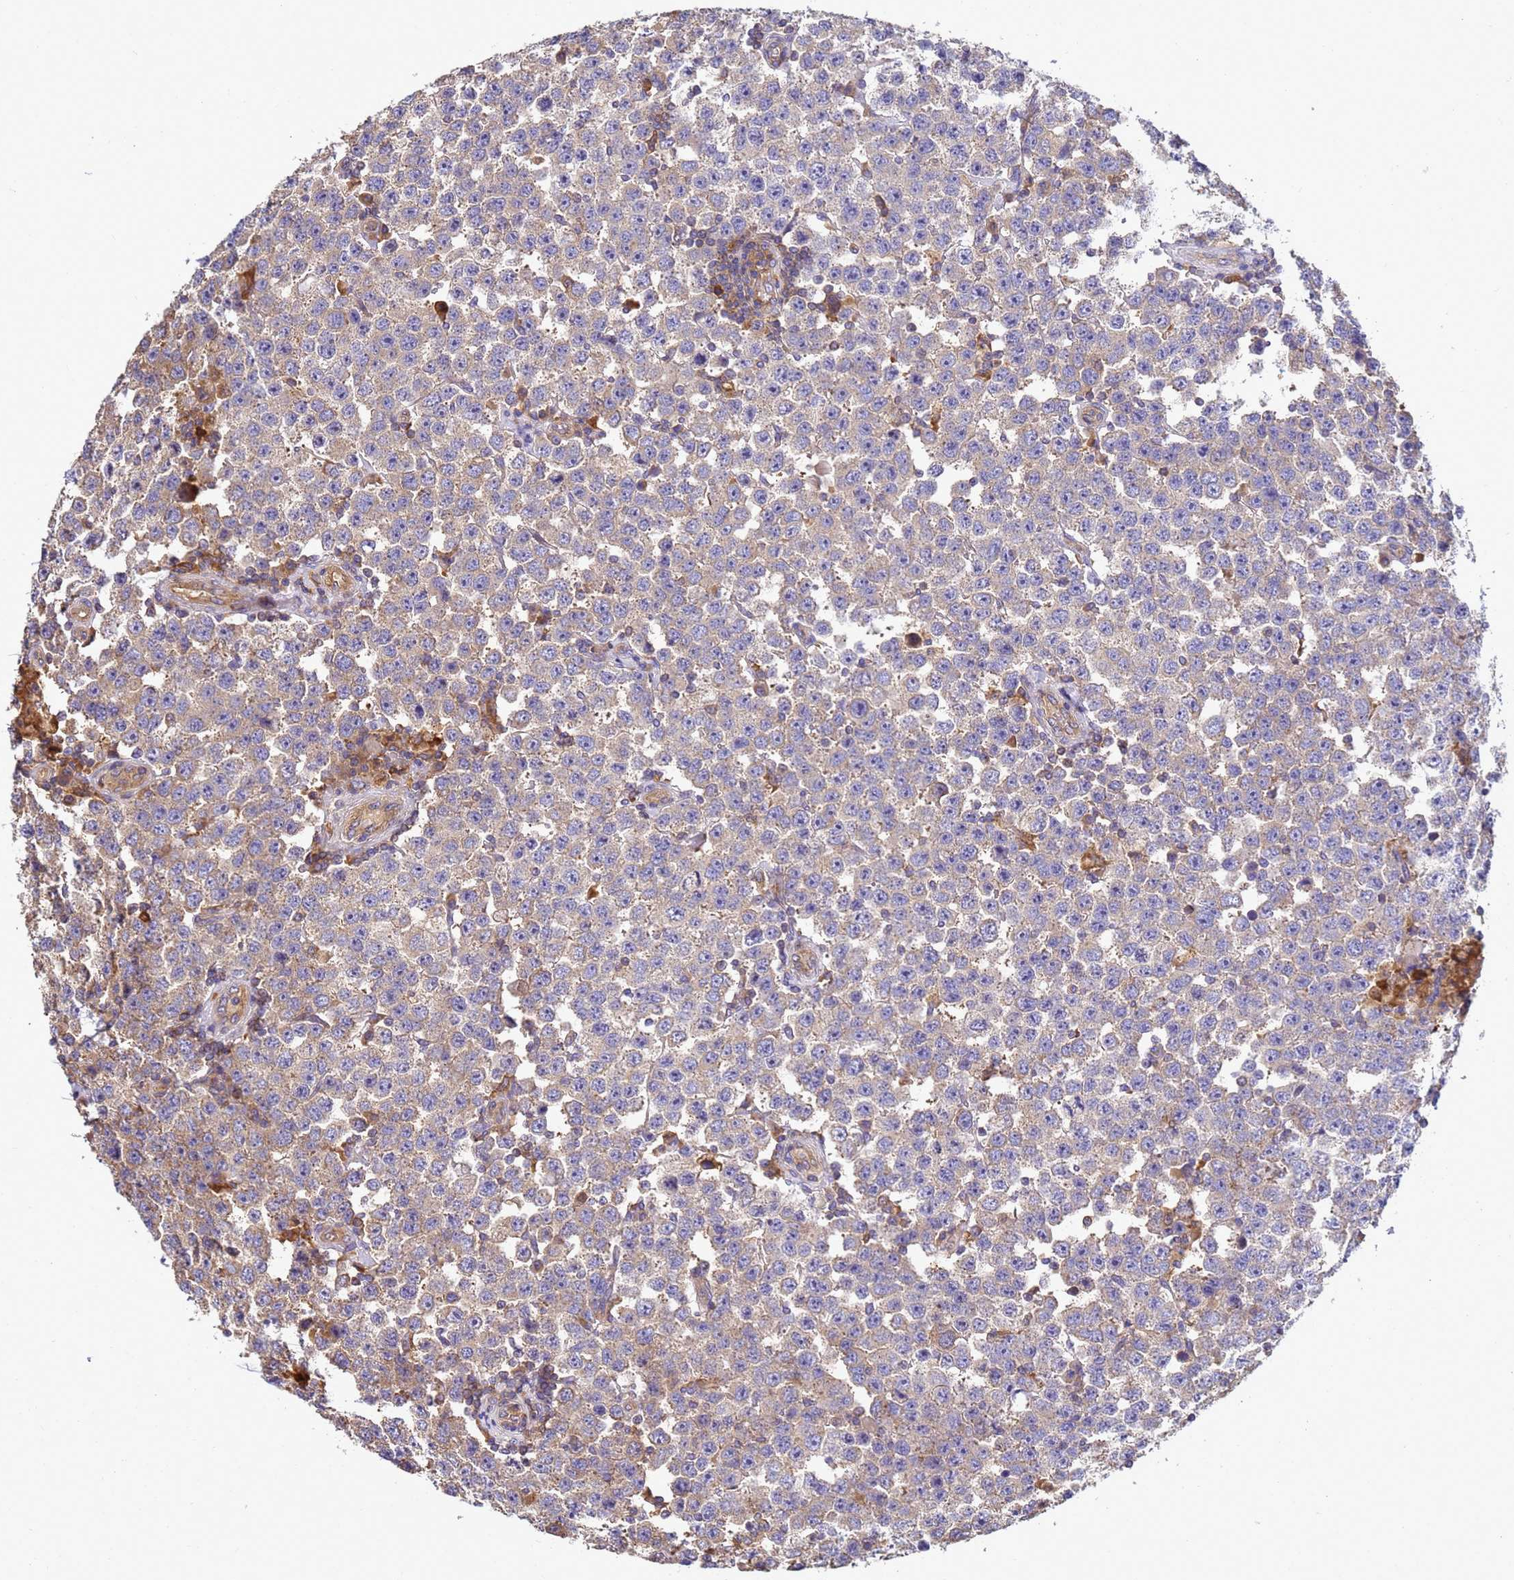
{"staining": {"intensity": "weak", "quantity": "25%-75%", "location": "cytoplasmic/membranous"}, "tissue": "testis cancer", "cell_type": "Tumor cells", "image_type": "cancer", "snomed": [{"axis": "morphology", "description": "Seminoma, NOS"}, {"axis": "topography", "description": "Testis"}], "caption": "Protein positivity by immunohistochemistry demonstrates weak cytoplasmic/membranous expression in about 25%-75% of tumor cells in testis cancer (seminoma). The staining is performed using DAB brown chromogen to label protein expression. The nuclei are counter-stained blue using hematoxylin.", "gene": "BECN1", "patient": {"sex": "male", "age": 28}}